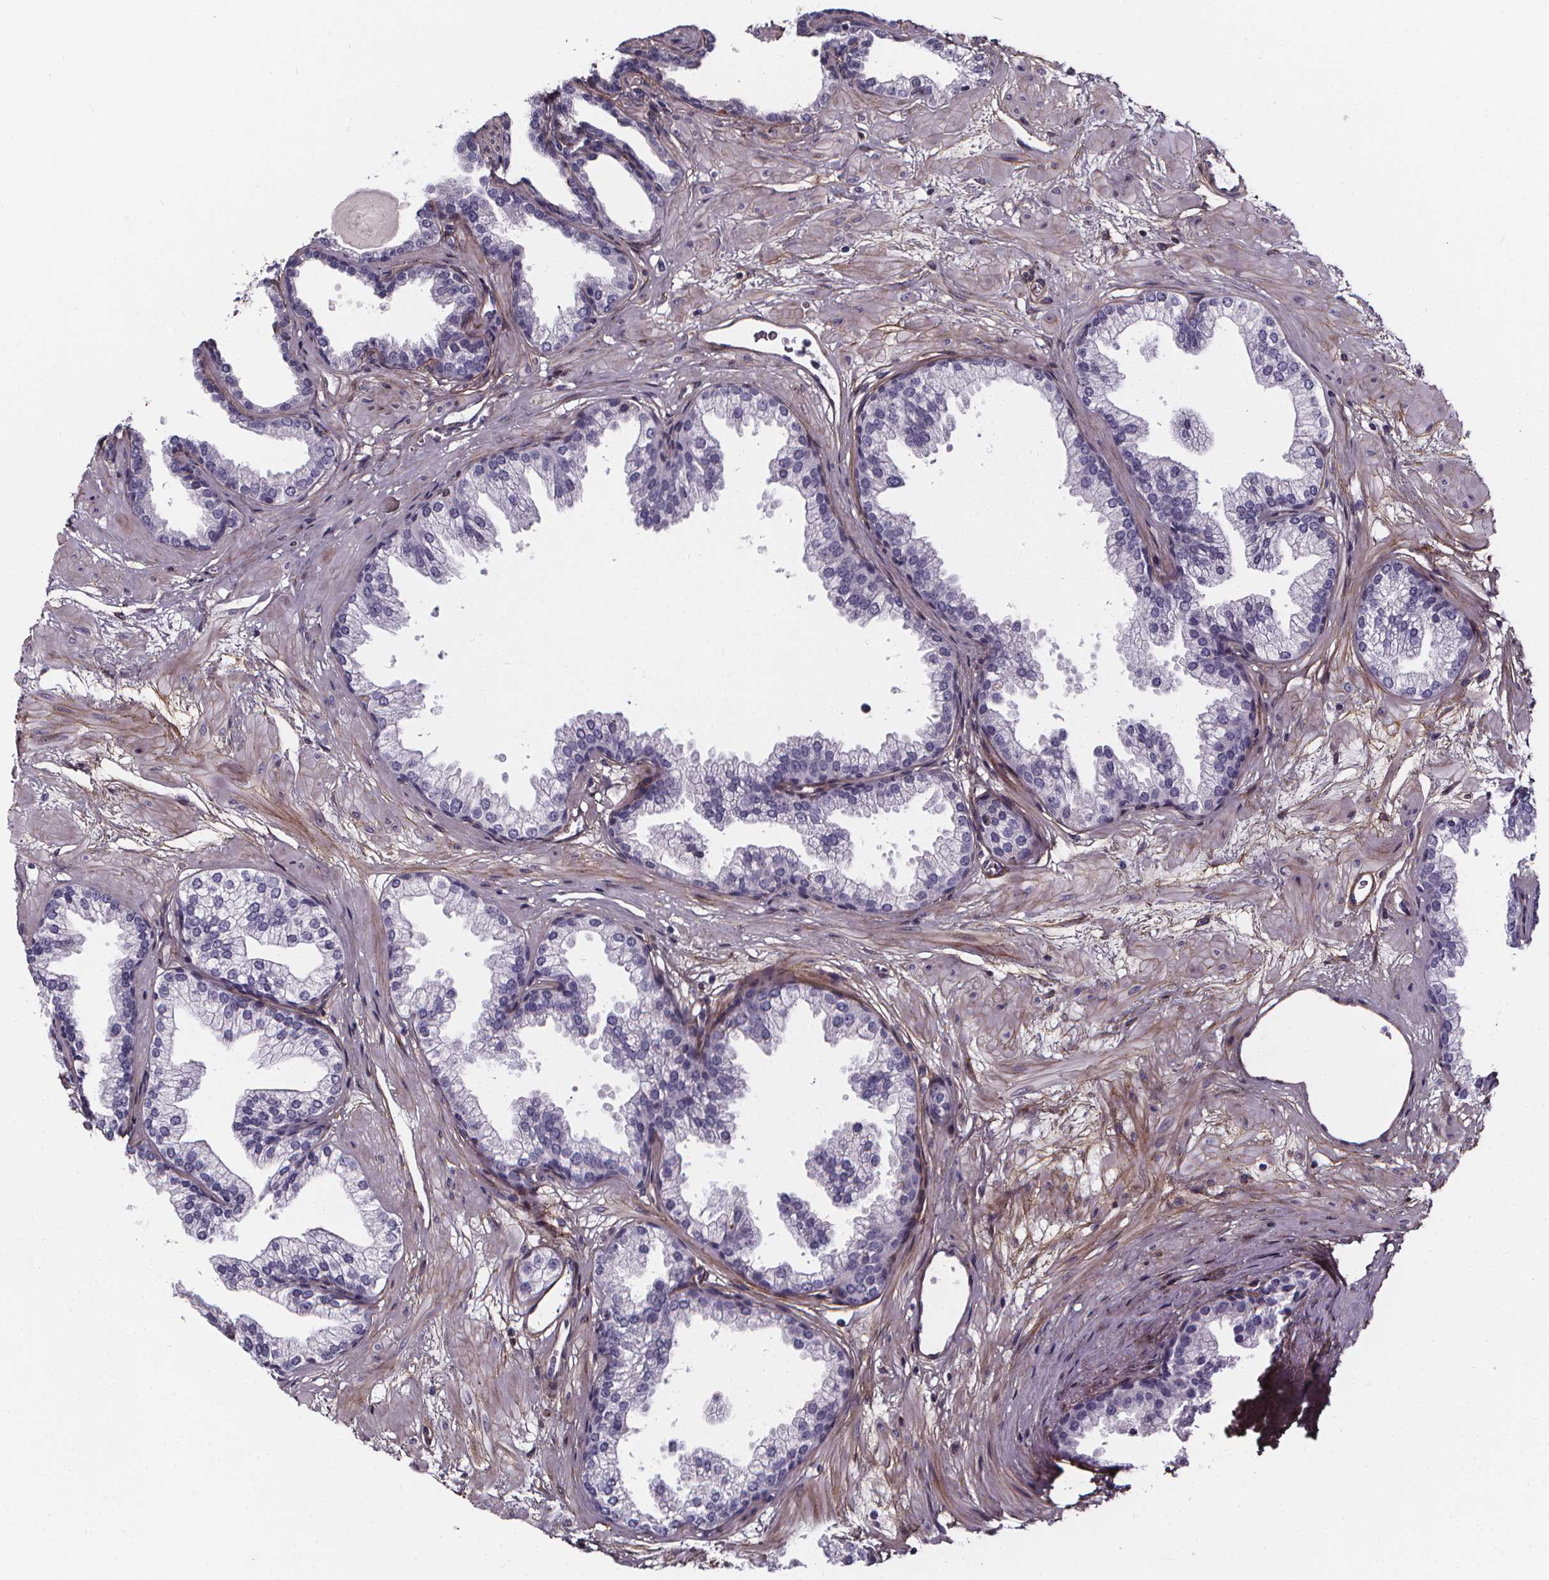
{"staining": {"intensity": "negative", "quantity": "none", "location": "none"}, "tissue": "prostate", "cell_type": "Glandular cells", "image_type": "normal", "snomed": [{"axis": "morphology", "description": "Normal tissue, NOS"}, {"axis": "topography", "description": "Prostate"}], "caption": "Micrograph shows no significant protein staining in glandular cells of normal prostate. (DAB (3,3'-diaminobenzidine) immunohistochemistry with hematoxylin counter stain).", "gene": "AEBP1", "patient": {"sex": "male", "age": 37}}